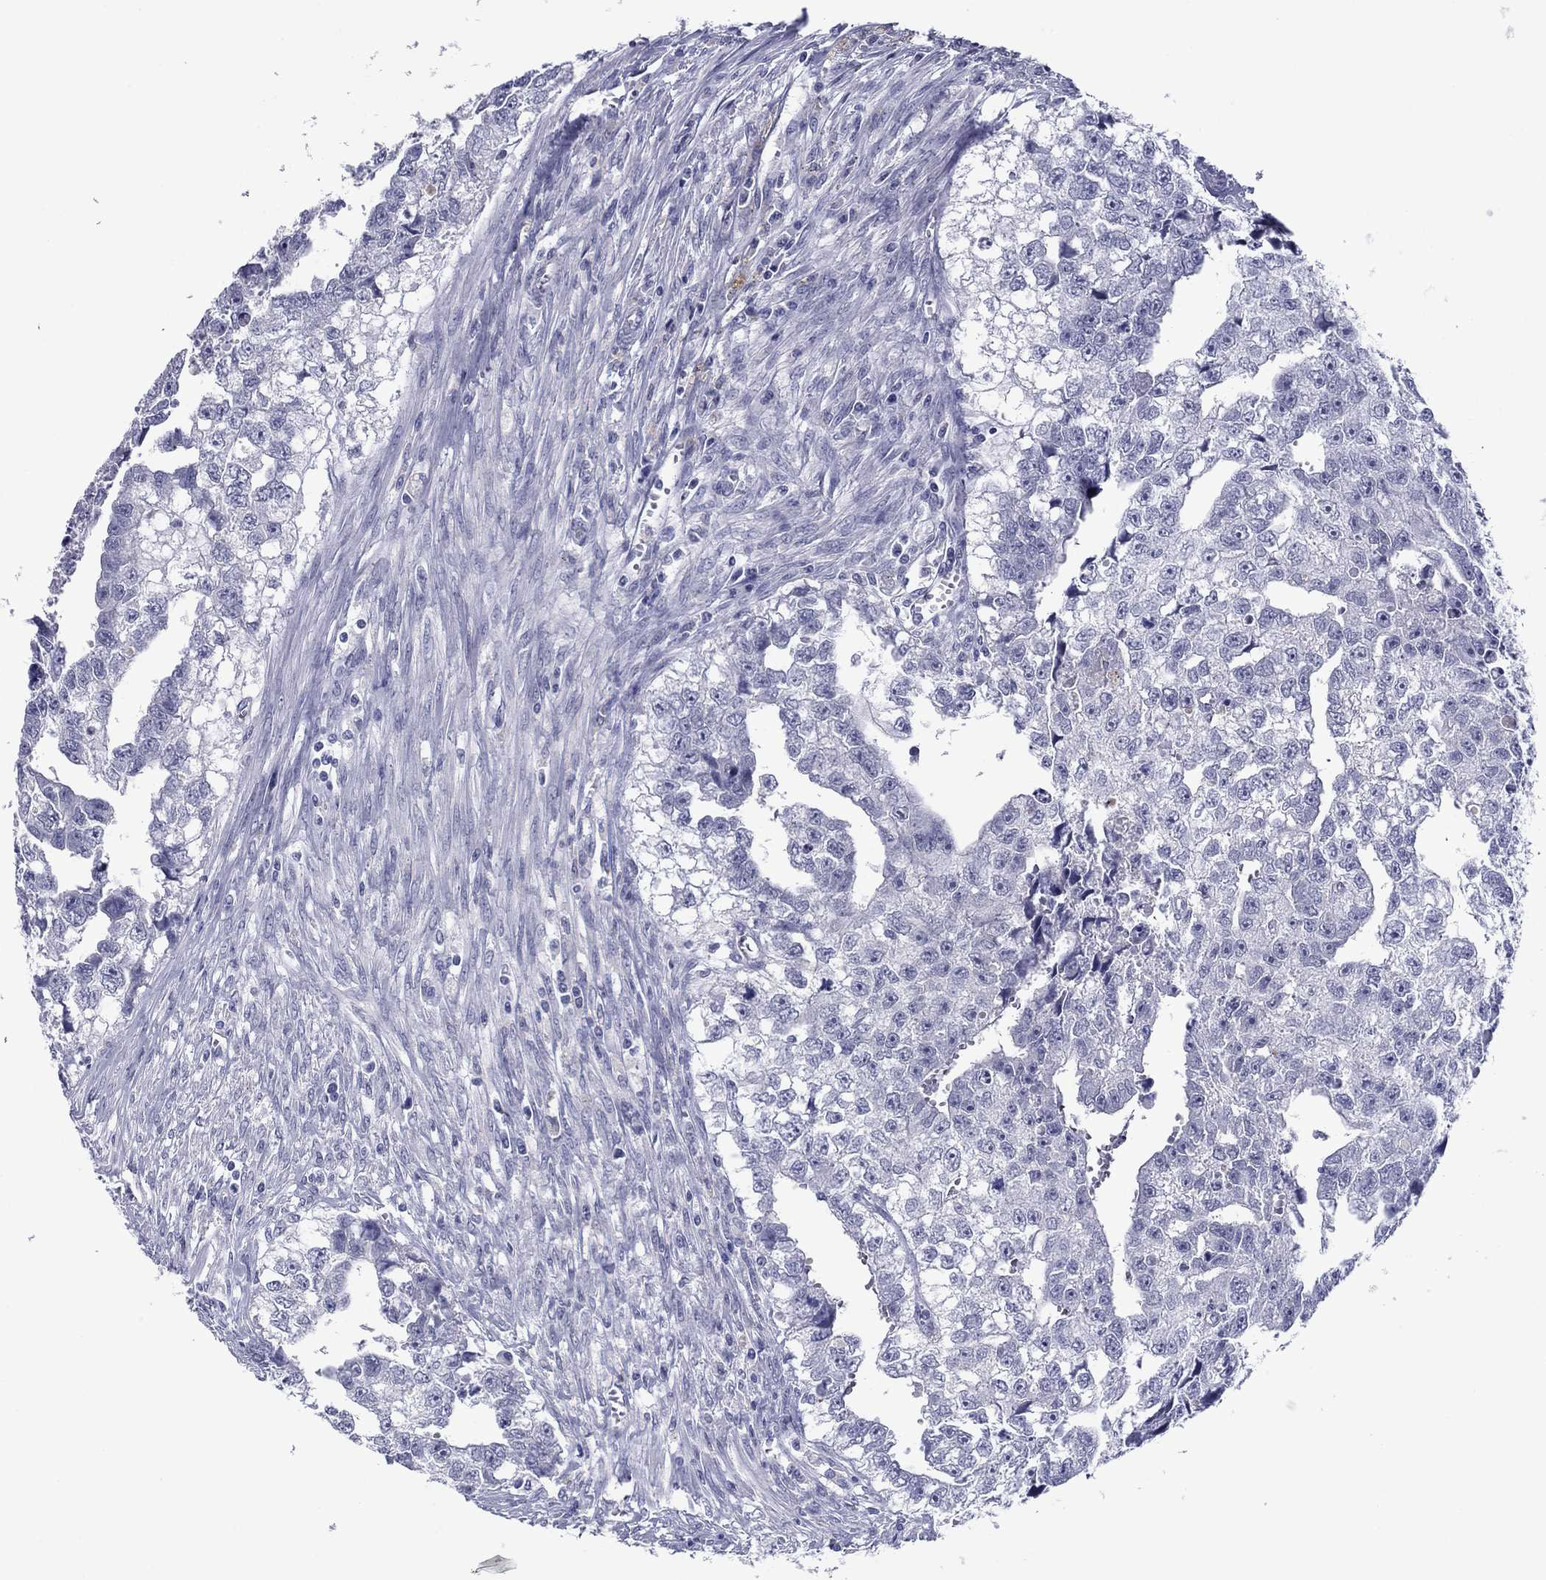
{"staining": {"intensity": "negative", "quantity": "none", "location": "none"}, "tissue": "testis cancer", "cell_type": "Tumor cells", "image_type": "cancer", "snomed": [{"axis": "morphology", "description": "Carcinoma, Embryonal, NOS"}, {"axis": "morphology", "description": "Teratoma, malignant, NOS"}, {"axis": "topography", "description": "Testis"}], "caption": "Tumor cells show no significant protein staining in testis embryonal carcinoma.", "gene": "TCFL5", "patient": {"sex": "male", "age": 44}}